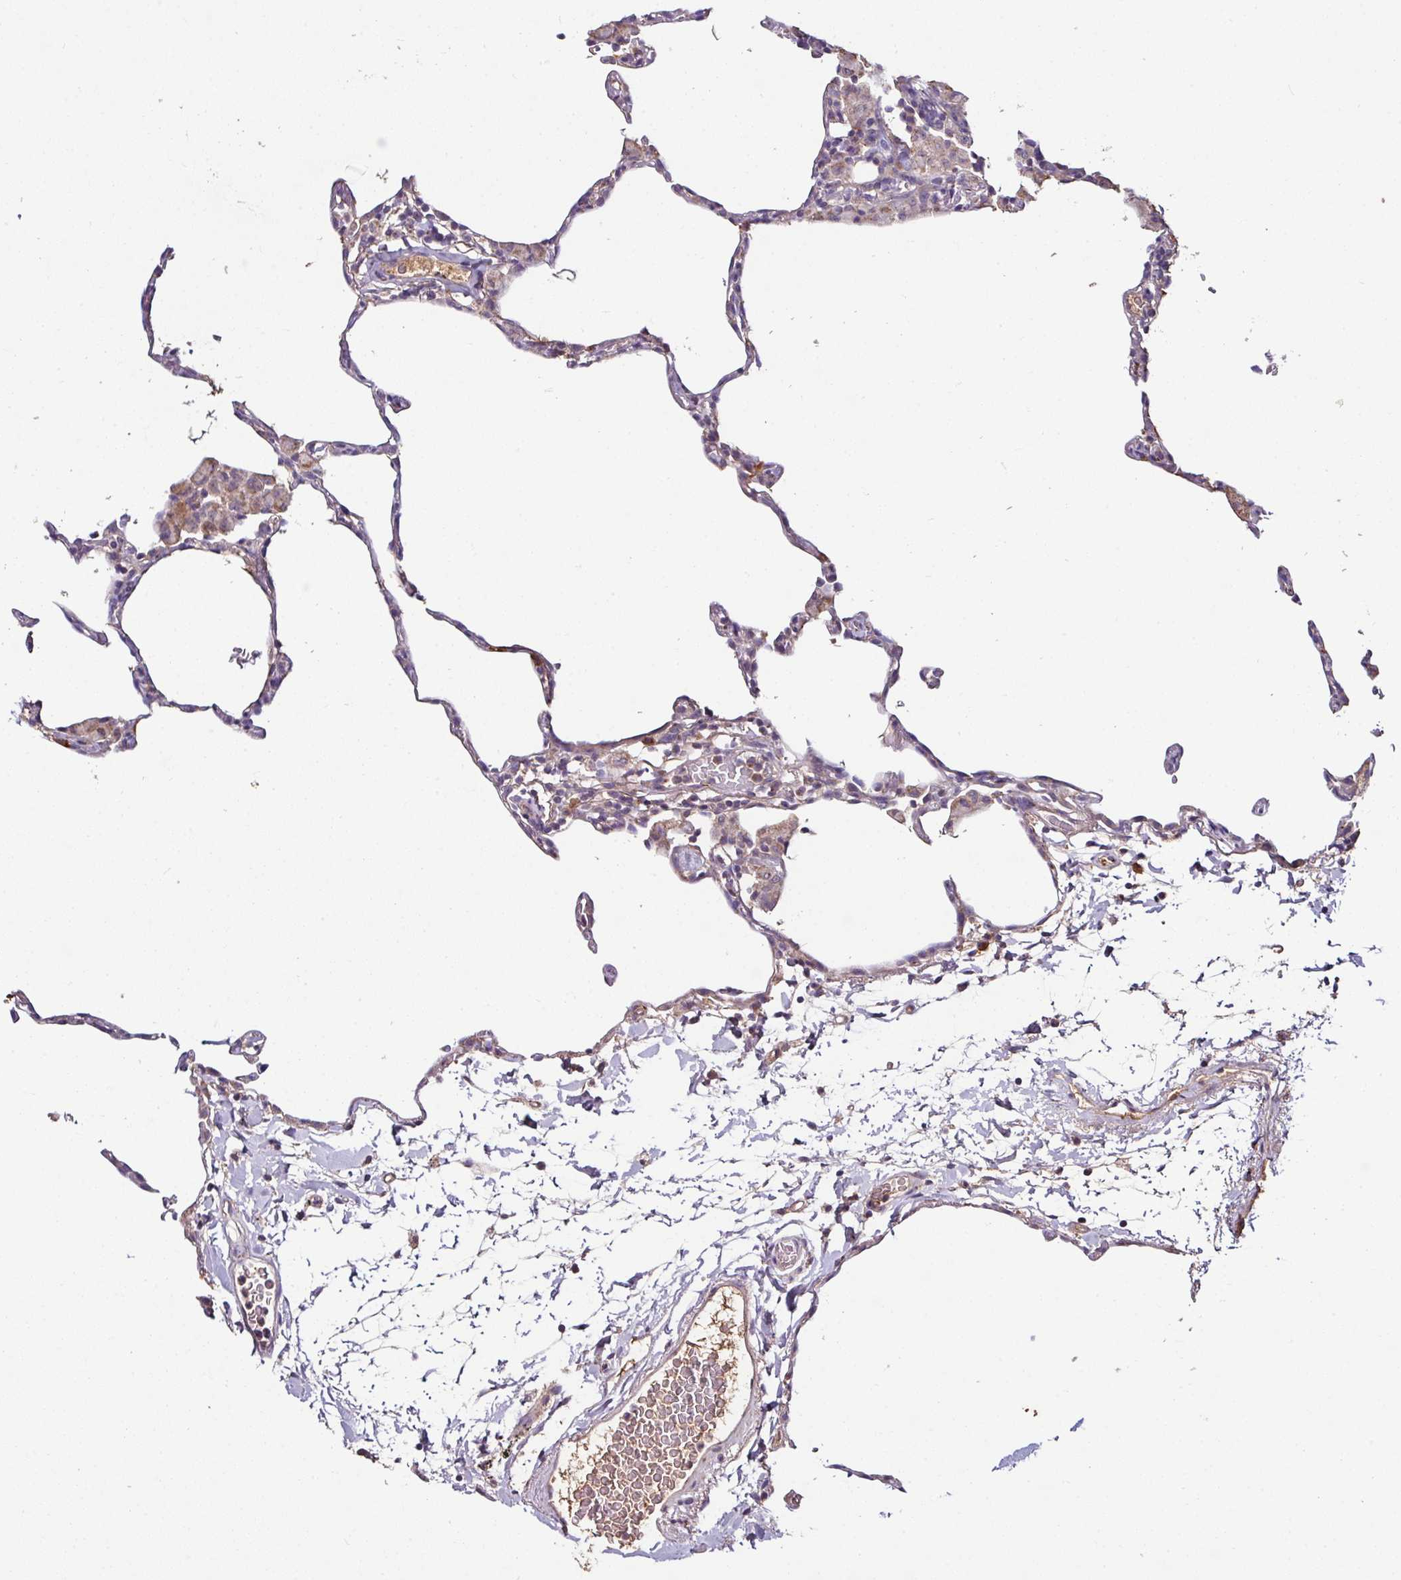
{"staining": {"intensity": "weak", "quantity": "<25%", "location": "cytoplasmic/membranous"}, "tissue": "lung", "cell_type": "Alveolar cells", "image_type": "normal", "snomed": [{"axis": "morphology", "description": "Normal tissue, NOS"}, {"axis": "topography", "description": "Lung"}], "caption": "Benign lung was stained to show a protein in brown. There is no significant staining in alveolar cells.", "gene": "CPD", "patient": {"sex": "female", "age": 57}}